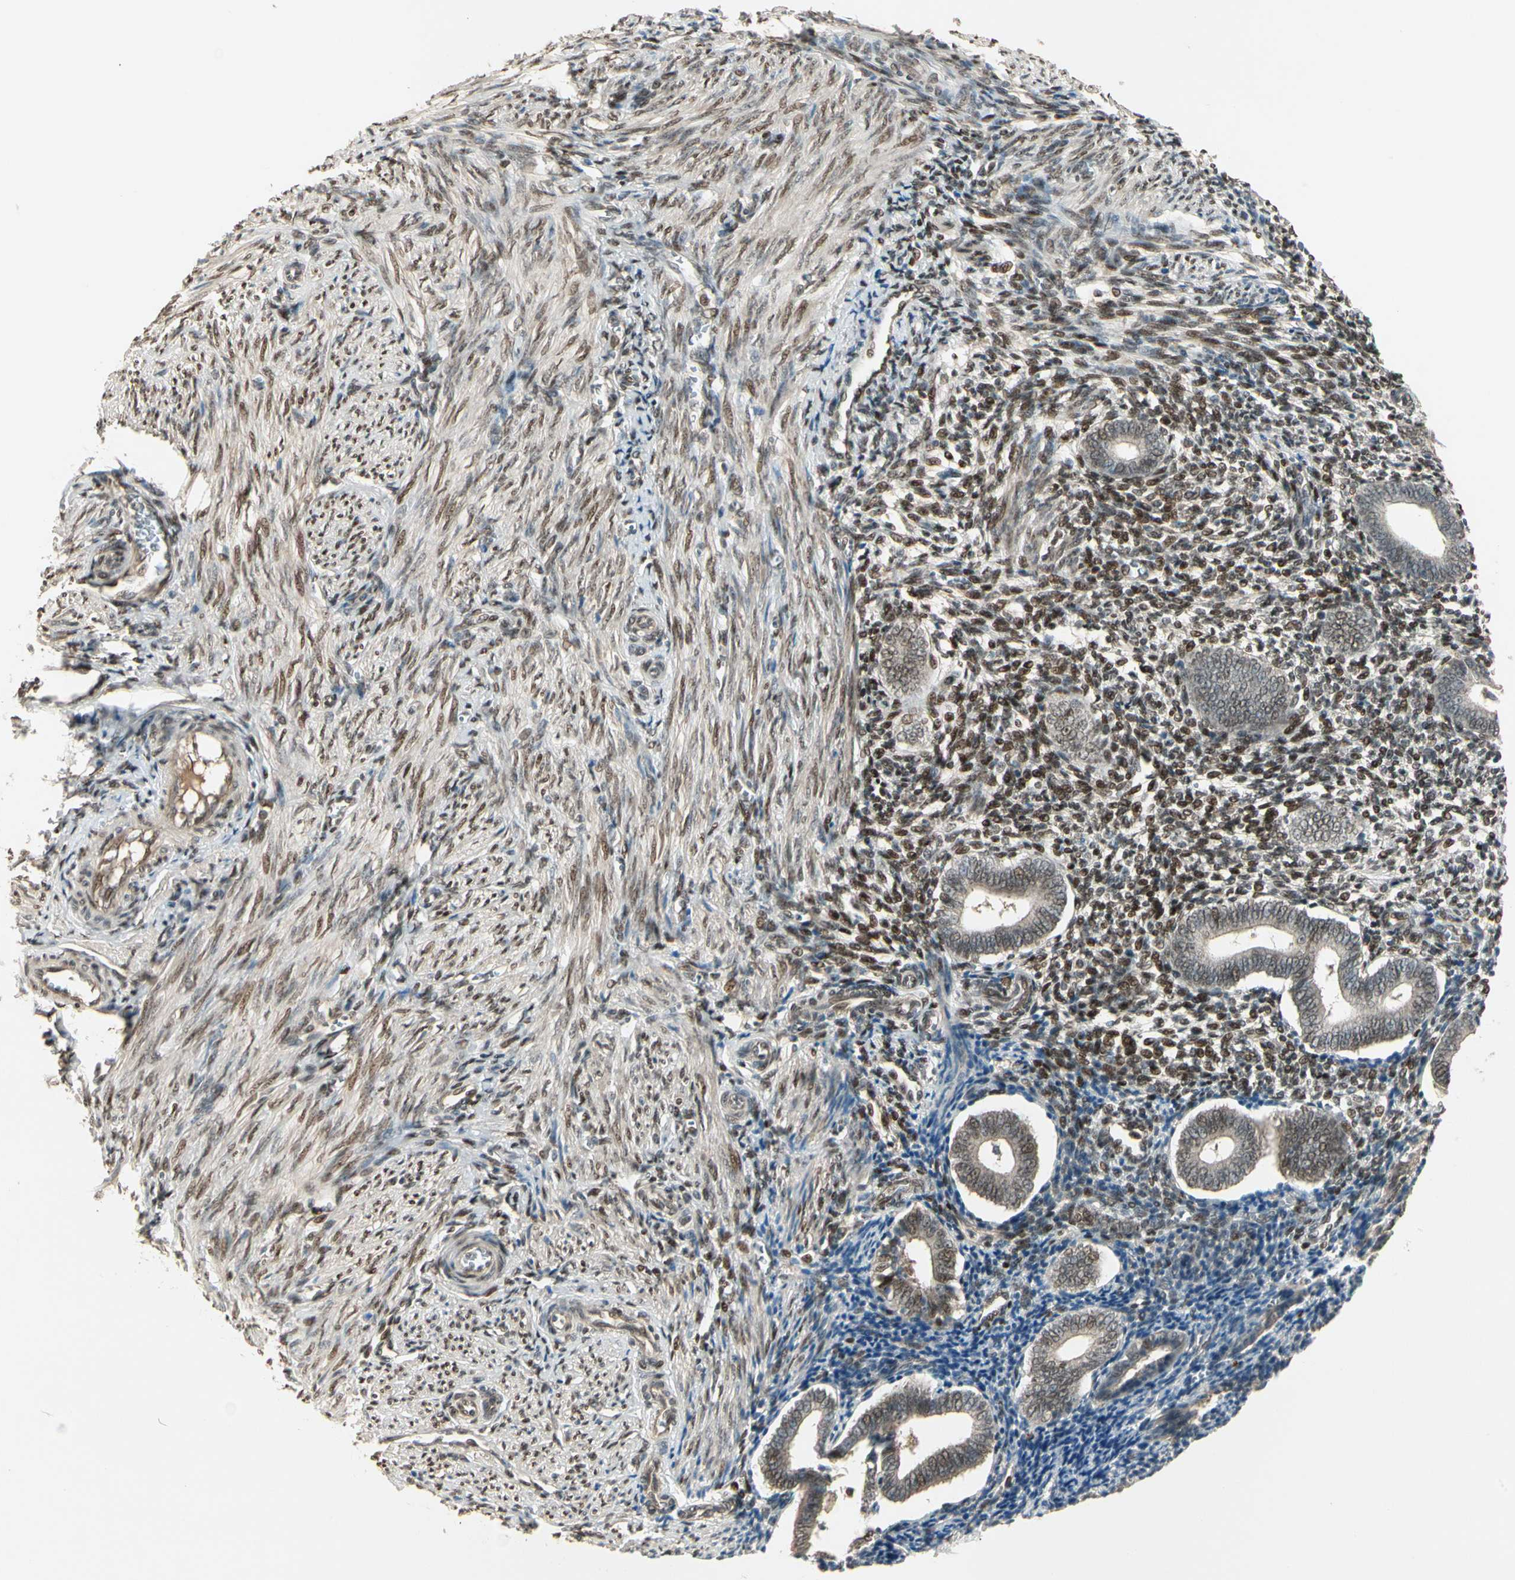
{"staining": {"intensity": "moderate", "quantity": ">75%", "location": "nuclear"}, "tissue": "endometrium", "cell_type": "Cells in endometrial stroma", "image_type": "normal", "snomed": [{"axis": "morphology", "description": "Normal tissue, NOS"}, {"axis": "topography", "description": "Uterus"}, {"axis": "topography", "description": "Endometrium"}], "caption": "The image exhibits a brown stain indicating the presence of a protein in the nuclear of cells in endometrial stroma in endometrium.", "gene": "GTF3A", "patient": {"sex": "female", "age": 33}}